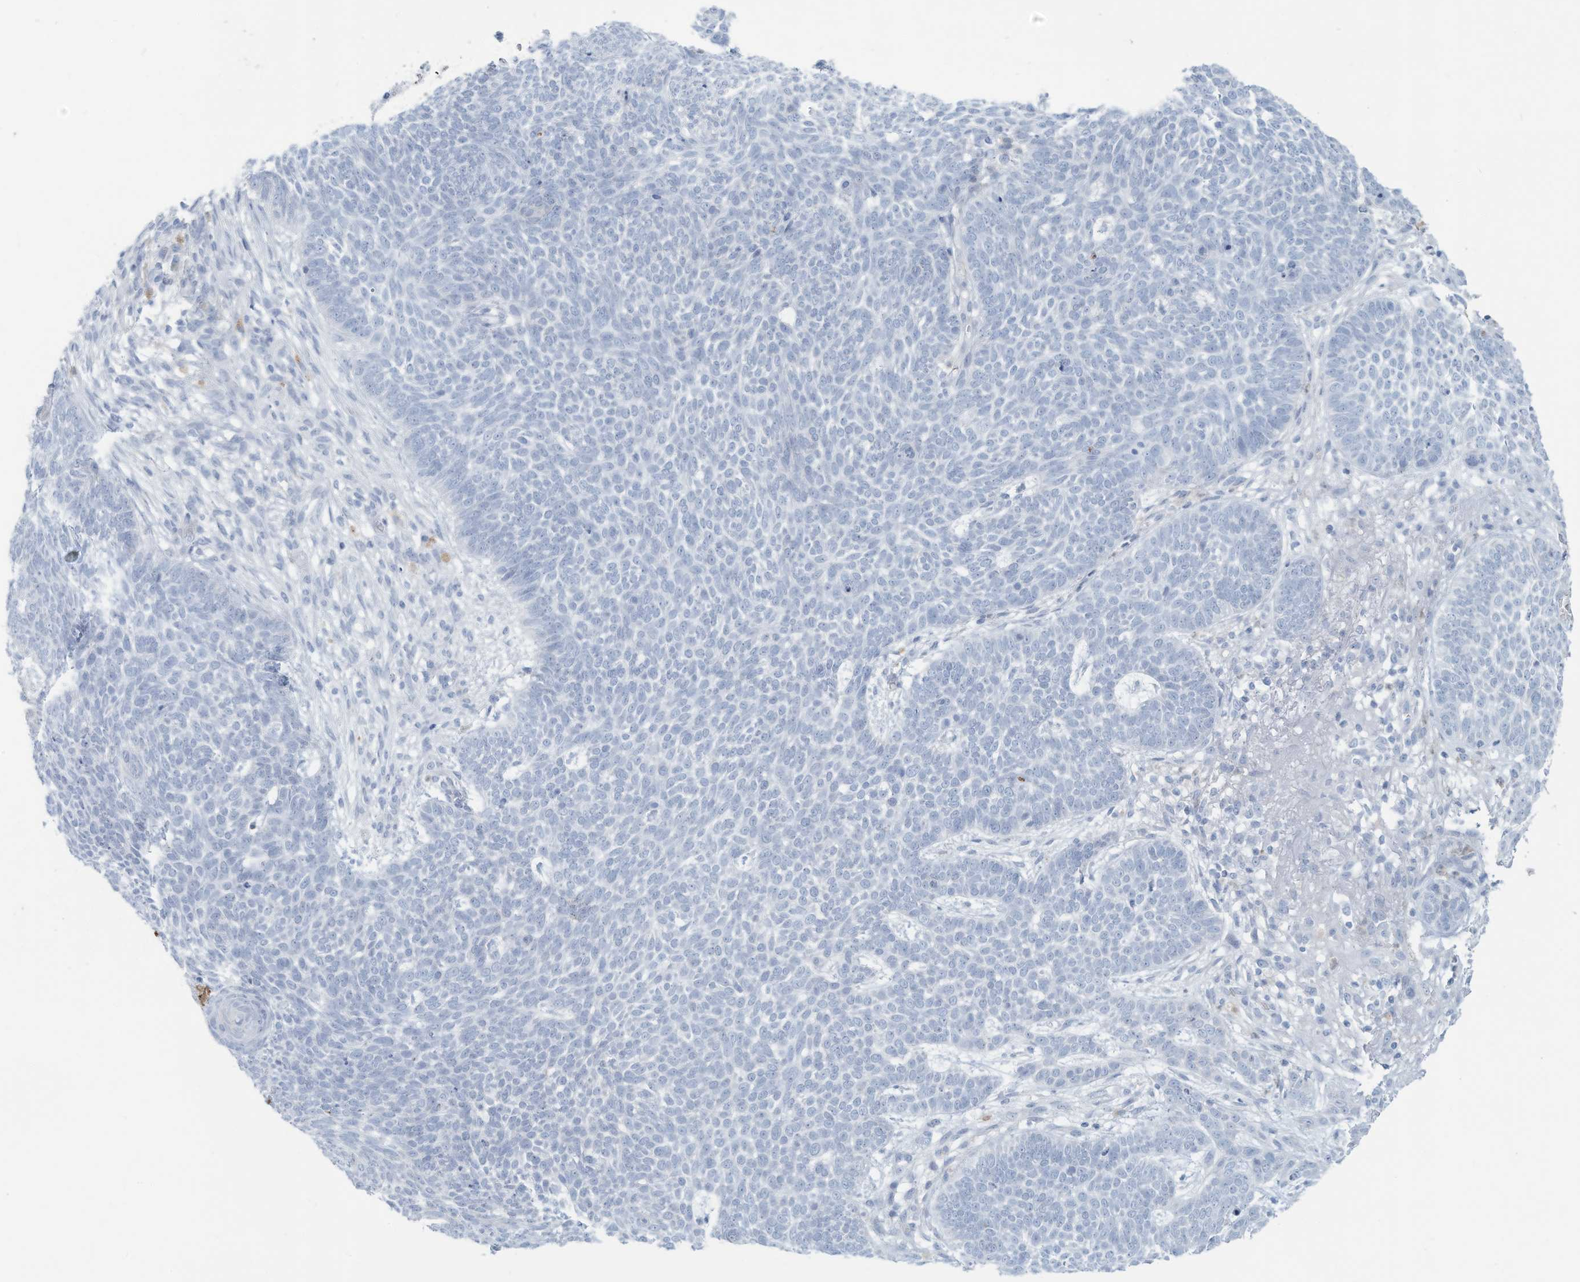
{"staining": {"intensity": "negative", "quantity": "none", "location": "none"}, "tissue": "skin cancer", "cell_type": "Tumor cells", "image_type": "cancer", "snomed": [{"axis": "morphology", "description": "Normal tissue, NOS"}, {"axis": "morphology", "description": "Basal cell carcinoma"}, {"axis": "topography", "description": "Skin"}], "caption": "Tumor cells are negative for brown protein staining in basal cell carcinoma (skin). (Stains: DAB immunohistochemistry (IHC) with hematoxylin counter stain, Microscopy: brightfield microscopy at high magnification).", "gene": "ERI2", "patient": {"sex": "male", "age": 64}}